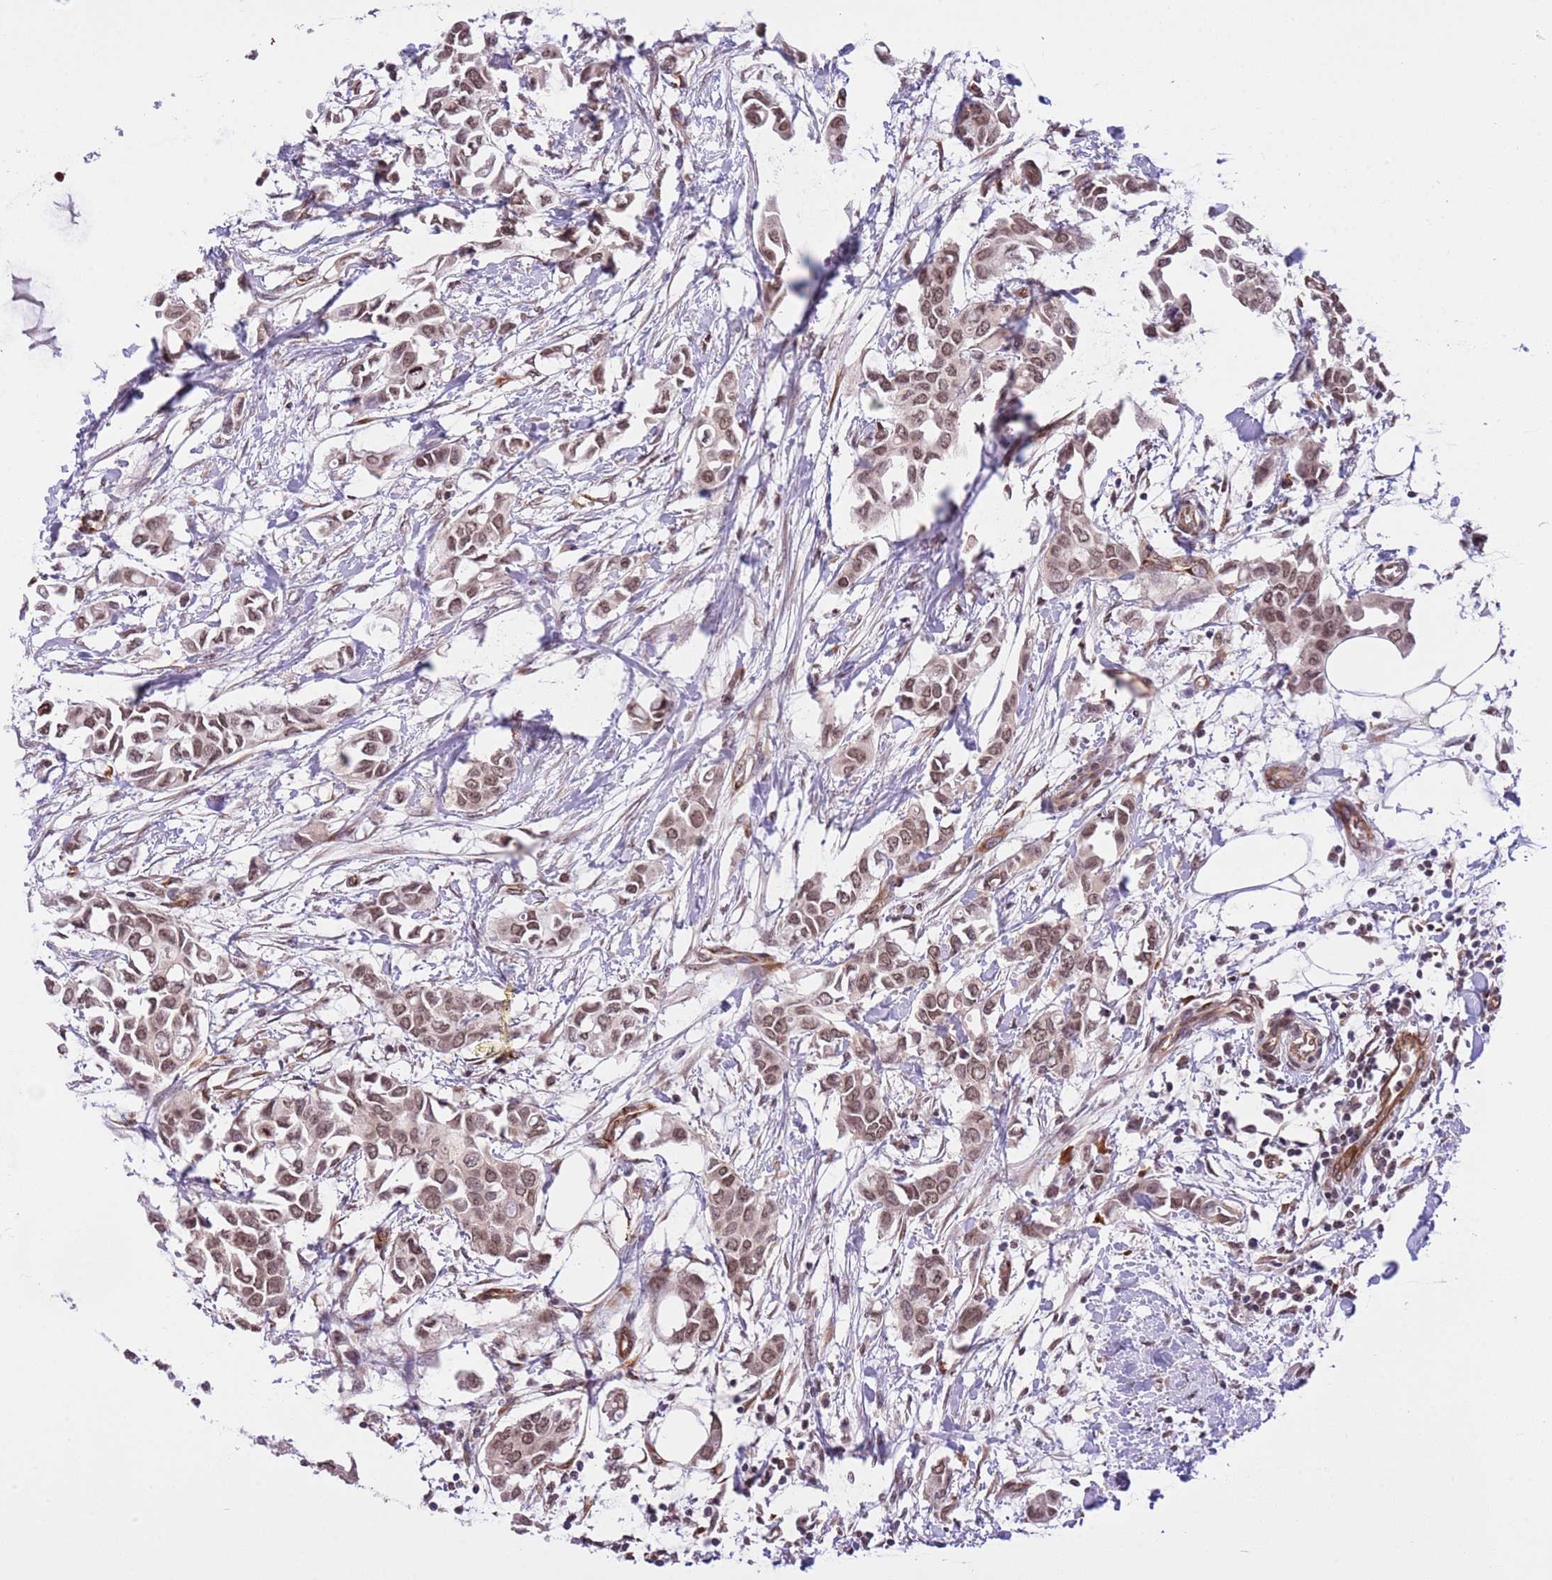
{"staining": {"intensity": "moderate", "quantity": ">75%", "location": "nuclear"}, "tissue": "breast cancer", "cell_type": "Tumor cells", "image_type": "cancer", "snomed": [{"axis": "morphology", "description": "Duct carcinoma"}, {"axis": "topography", "description": "Breast"}], "caption": "Breast cancer (intraductal carcinoma) tissue demonstrates moderate nuclear staining in about >75% of tumor cells, visualized by immunohistochemistry. The protein of interest is stained brown, and the nuclei are stained in blue (DAB (3,3'-diaminobenzidine) IHC with brightfield microscopy, high magnification).", "gene": "NRIP1", "patient": {"sex": "female", "age": 41}}